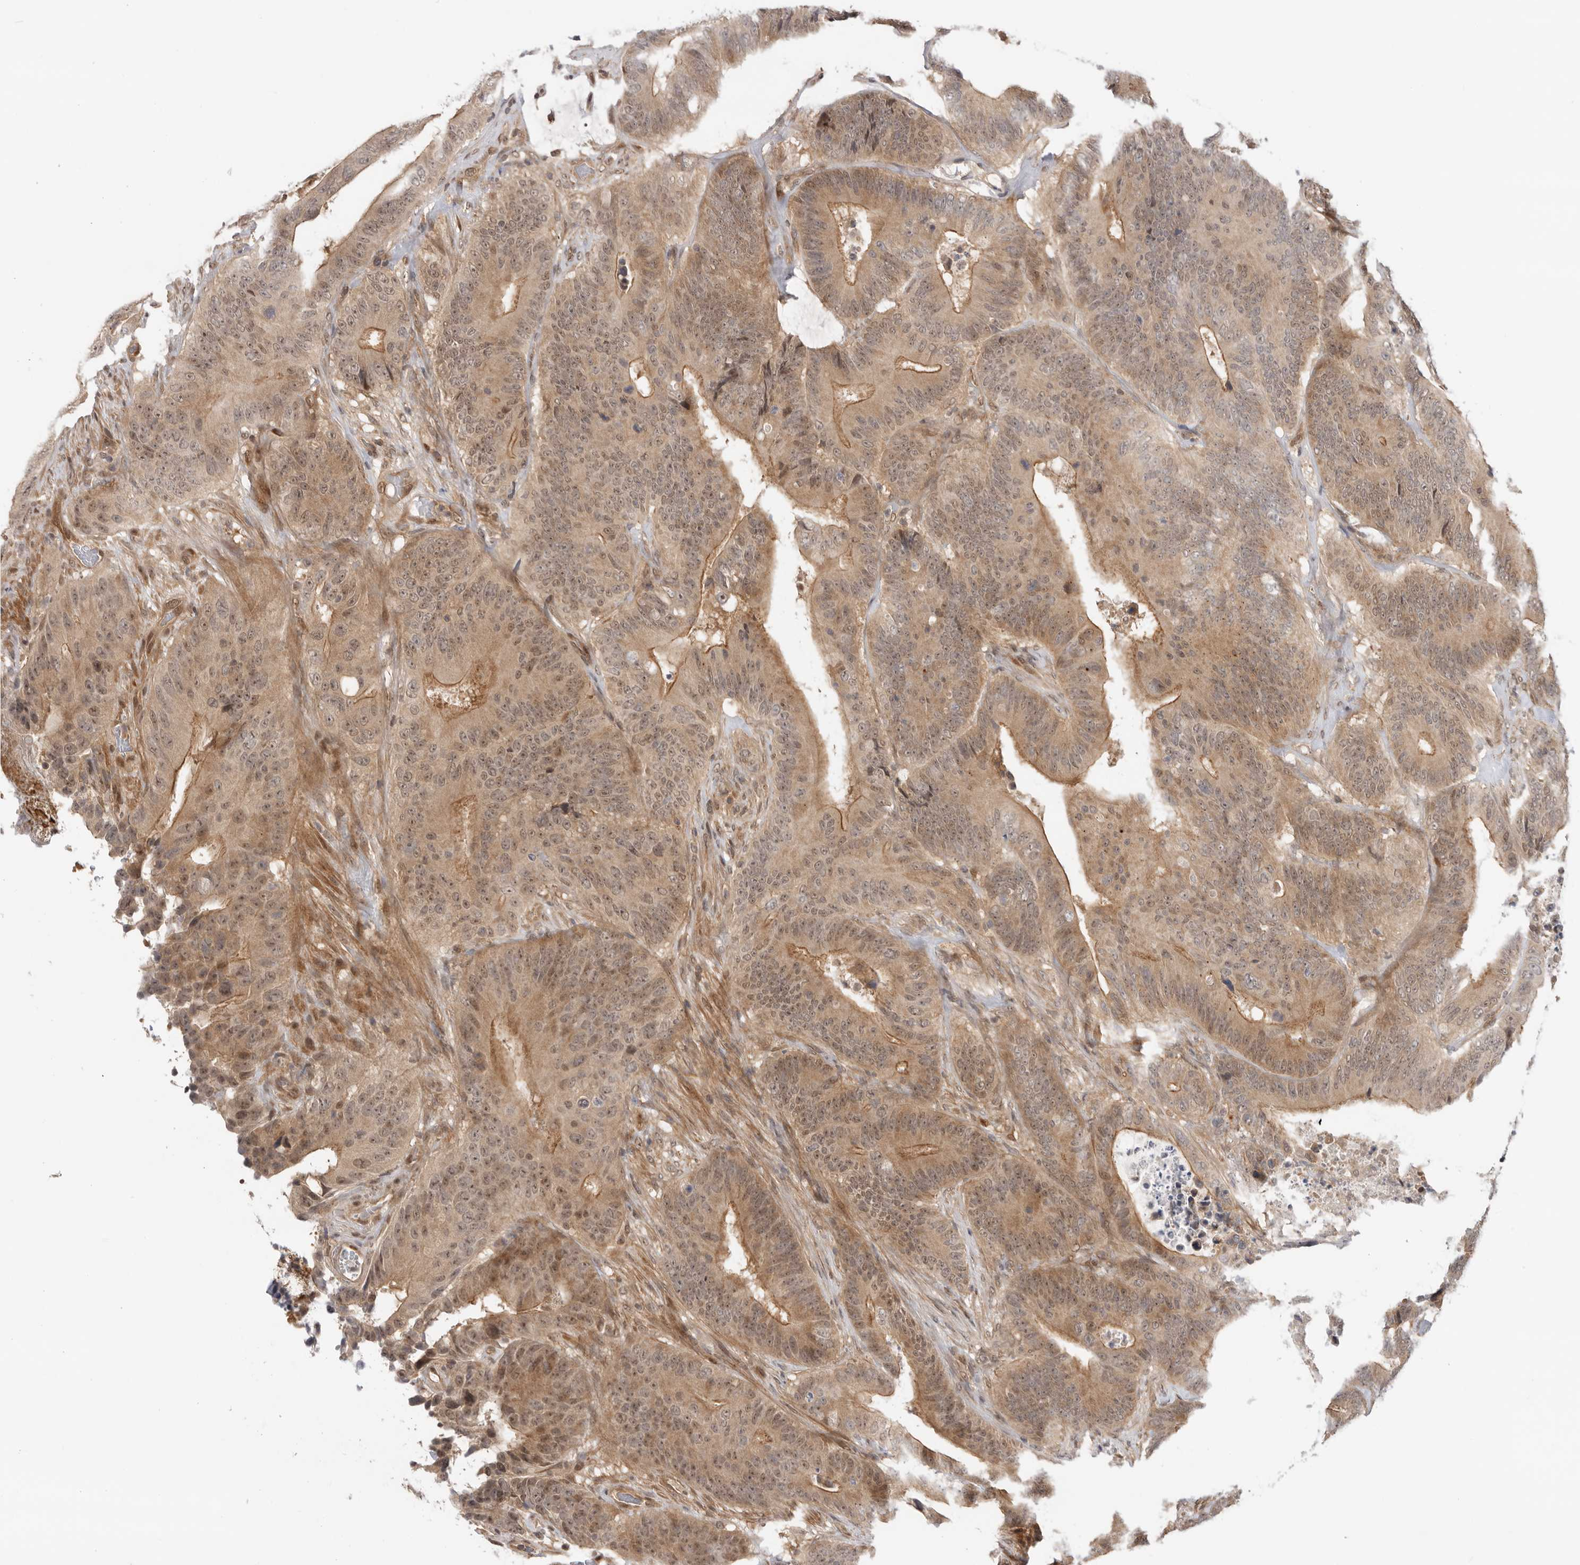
{"staining": {"intensity": "weak", "quantity": ">75%", "location": "cytoplasmic/membranous,nuclear"}, "tissue": "colorectal cancer", "cell_type": "Tumor cells", "image_type": "cancer", "snomed": [{"axis": "morphology", "description": "Adenocarcinoma, NOS"}, {"axis": "topography", "description": "Colon"}], "caption": "IHC histopathology image of colorectal cancer (adenocarcinoma) stained for a protein (brown), which reveals low levels of weak cytoplasmic/membranous and nuclear staining in about >75% of tumor cells.", "gene": "DCAF8", "patient": {"sex": "male", "age": 83}}